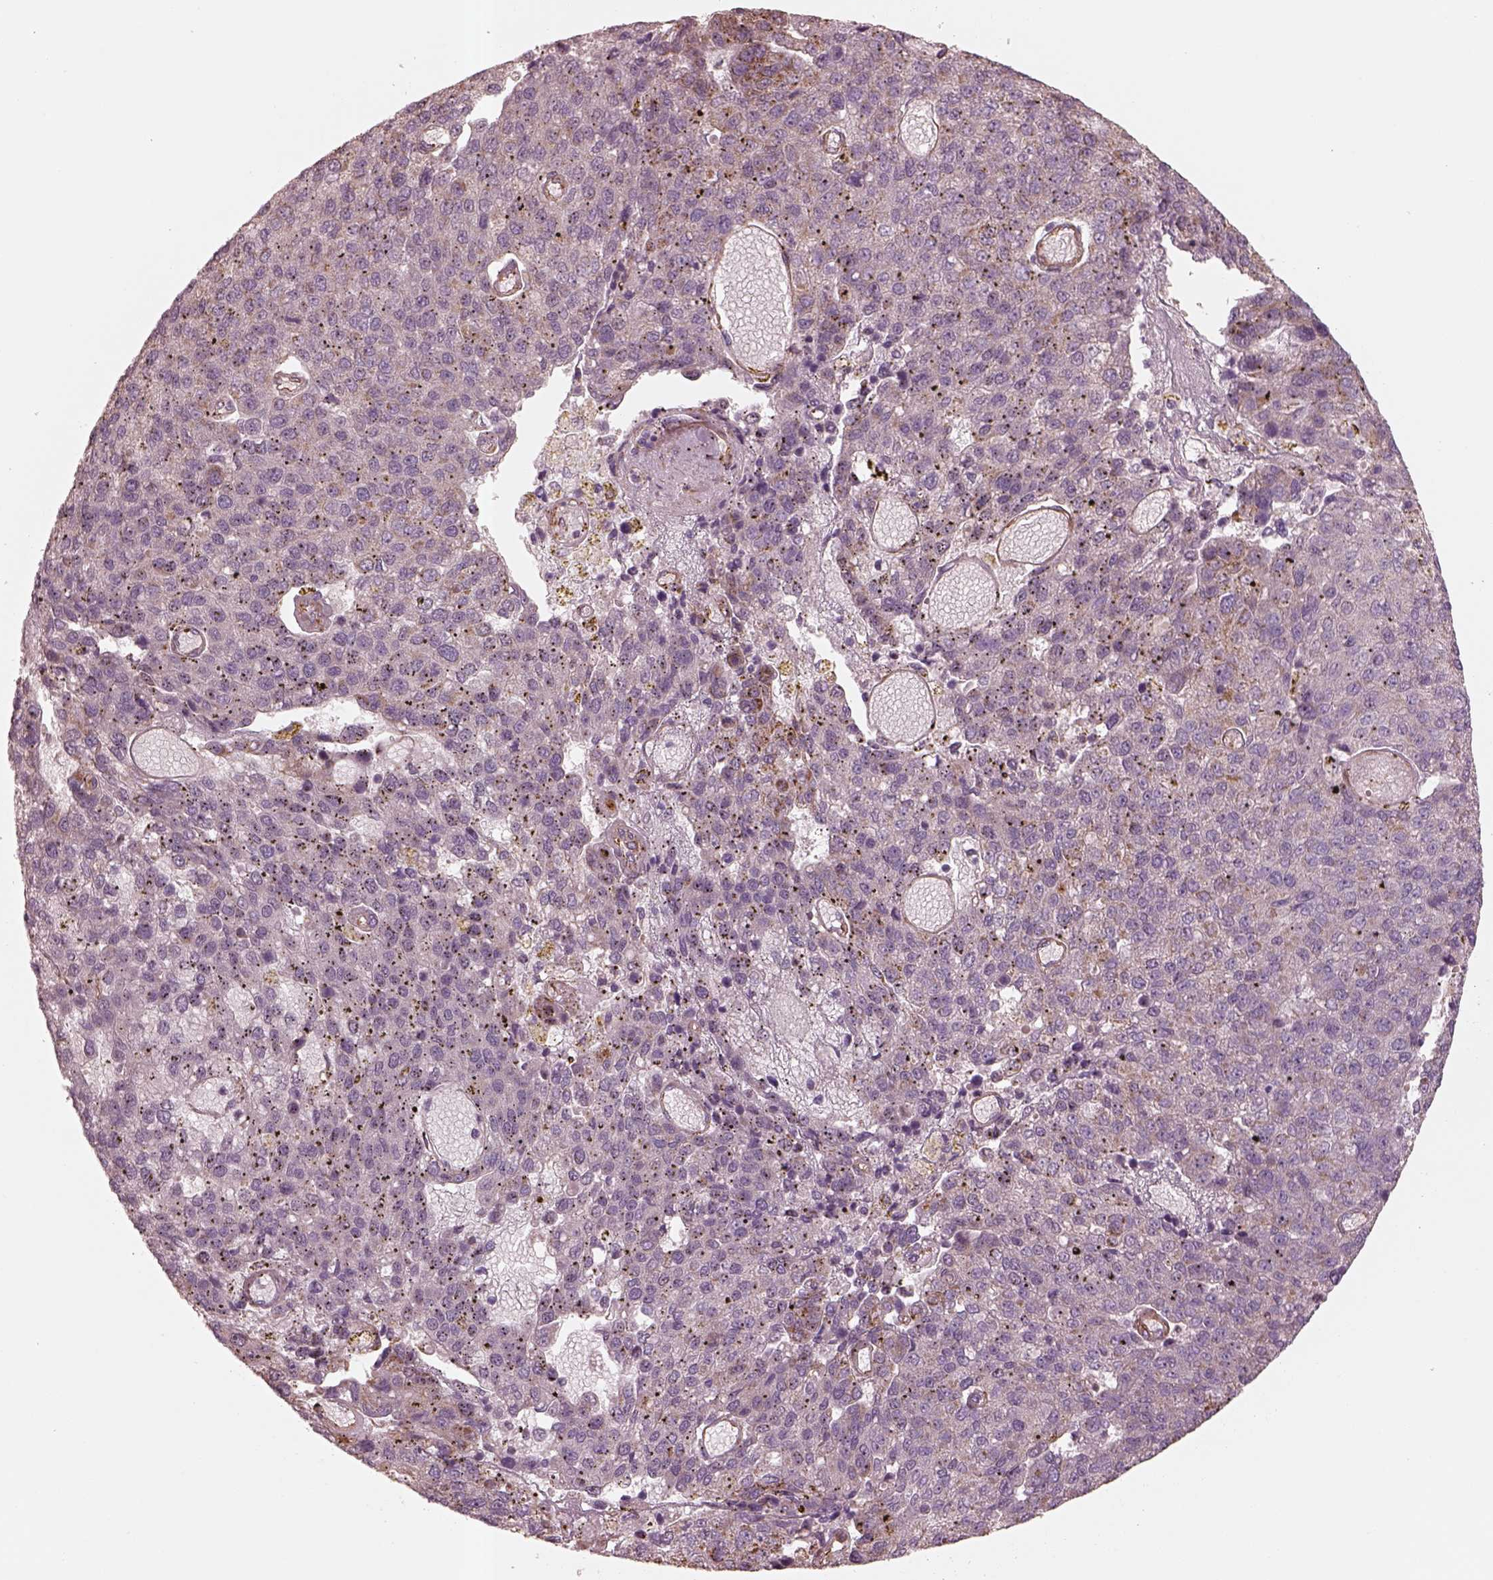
{"staining": {"intensity": "negative", "quantity": "none", "location": "none"}, "tissue": "pancreatic cancer", "cell_type": "Tumor cells", "image_type": "cancer", "snomed": [{"axis": "morphology", "description": "Adenocarcinoma, NOS"}, {"axis": "topography", "description": "Pancreas"}], "caption": "Immunohistochemistry (IHC) histopathology image of neoplastic tissue: human pancreatic cancer stained with DAB exhibits no significant protein staining in tumor cells.", "gene": "CRYM", "patient": {"sex": "female", "age": 61}}